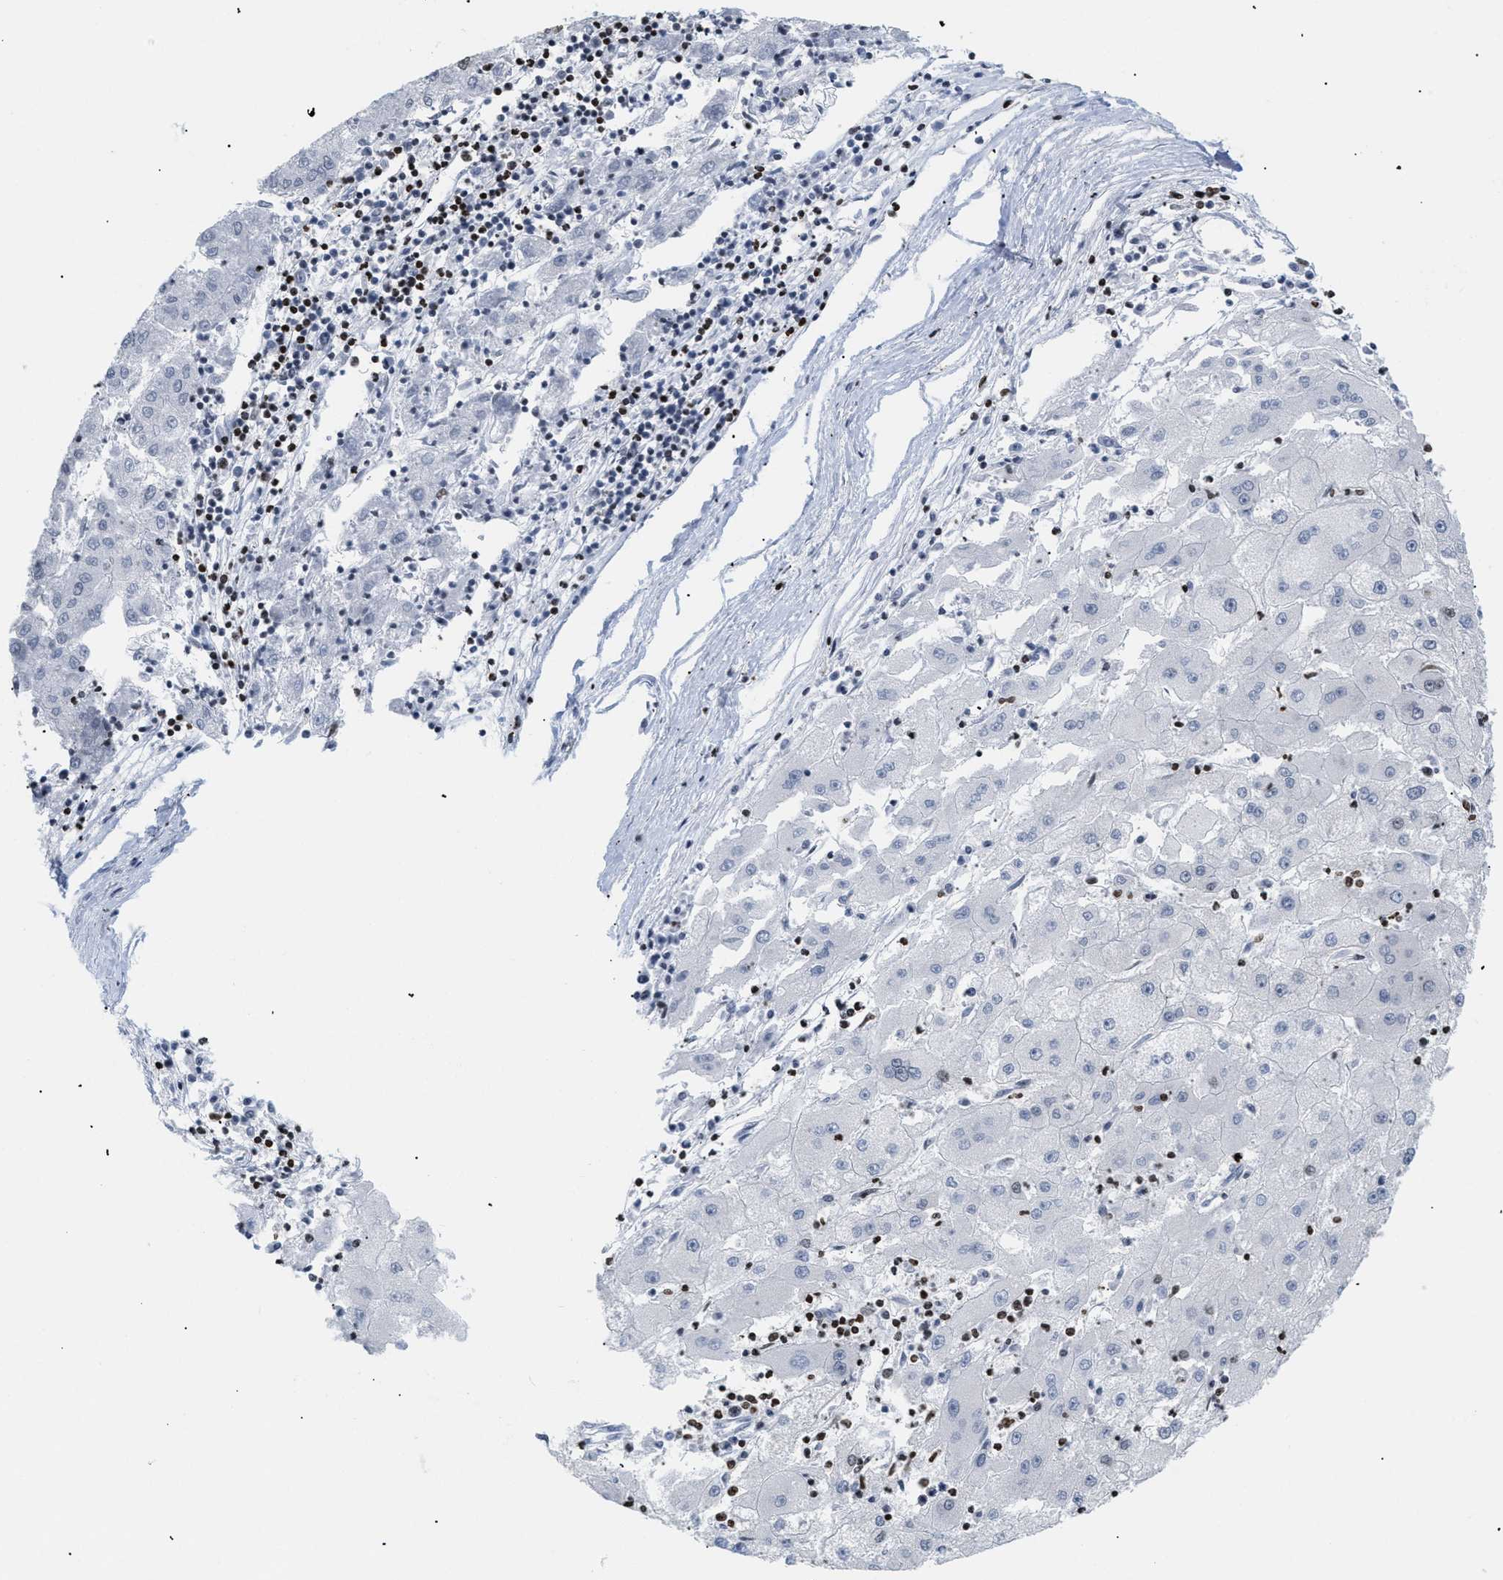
{"staining": {"intensity": "negative", "quantity": "none", "location": "none"}, "tissue": "liver cancer", "cell_type": "Tumor cells", "image_type": "cancer", "snomed": [{"axis": "morphology", "description": "Carcinoma, Hepatocellular, NOS"}, {"axis": "topography", "description": "Liver"}], "caption": "Hepatocellular carcinoma (liver) stained for a protein using IHC demonstrates no expression tumor cells.", "gene": "HMGN2", "patient": {"sex": "male", "age": 72}}